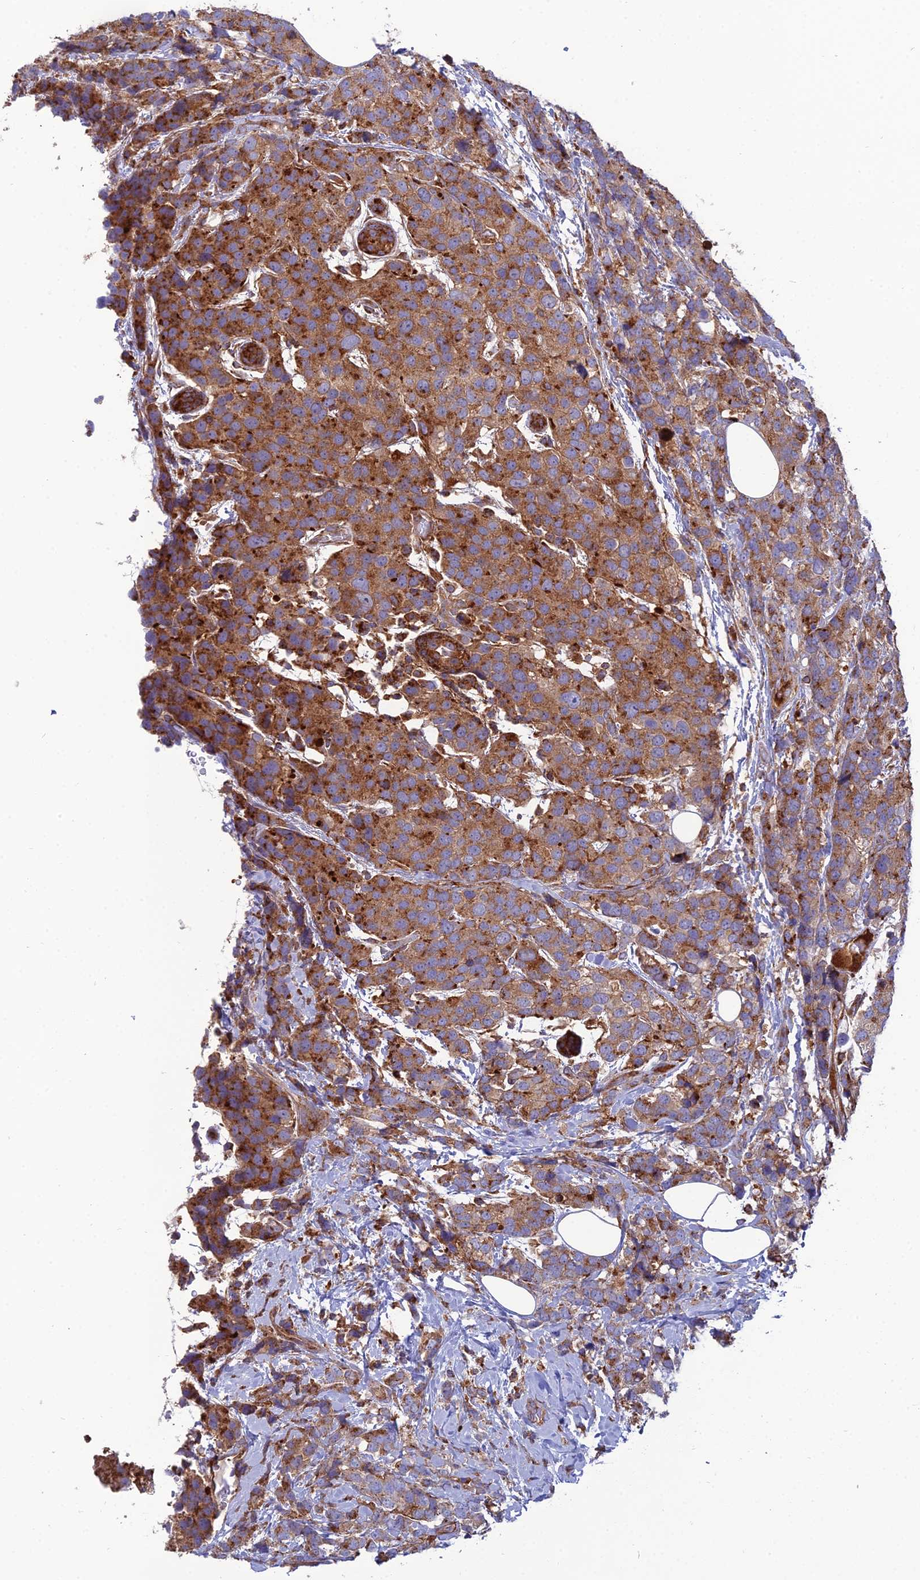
{"staining": {"intensity": "moderate", "quantity": ">75%", "location": "cytoplasmic/membranous"}, "tissue": "breast cancer", "cell_type": "Tumor cells", "image_type": "cancer", "snomed": [{"axis": "morphology", "description": "Lobular carcinoma"}, {"axis": "topography", "description": "Breast"}], "caption": "Immunohistochemistry (IHC) (DAB) staining of human lobular carcinoma (breast) shows moderate cytoplasmic/membranous protein staining in approximately >75% of tumor cells.", "gene": "LNPEP", "patient": {"sex": "female", "age": 59}}